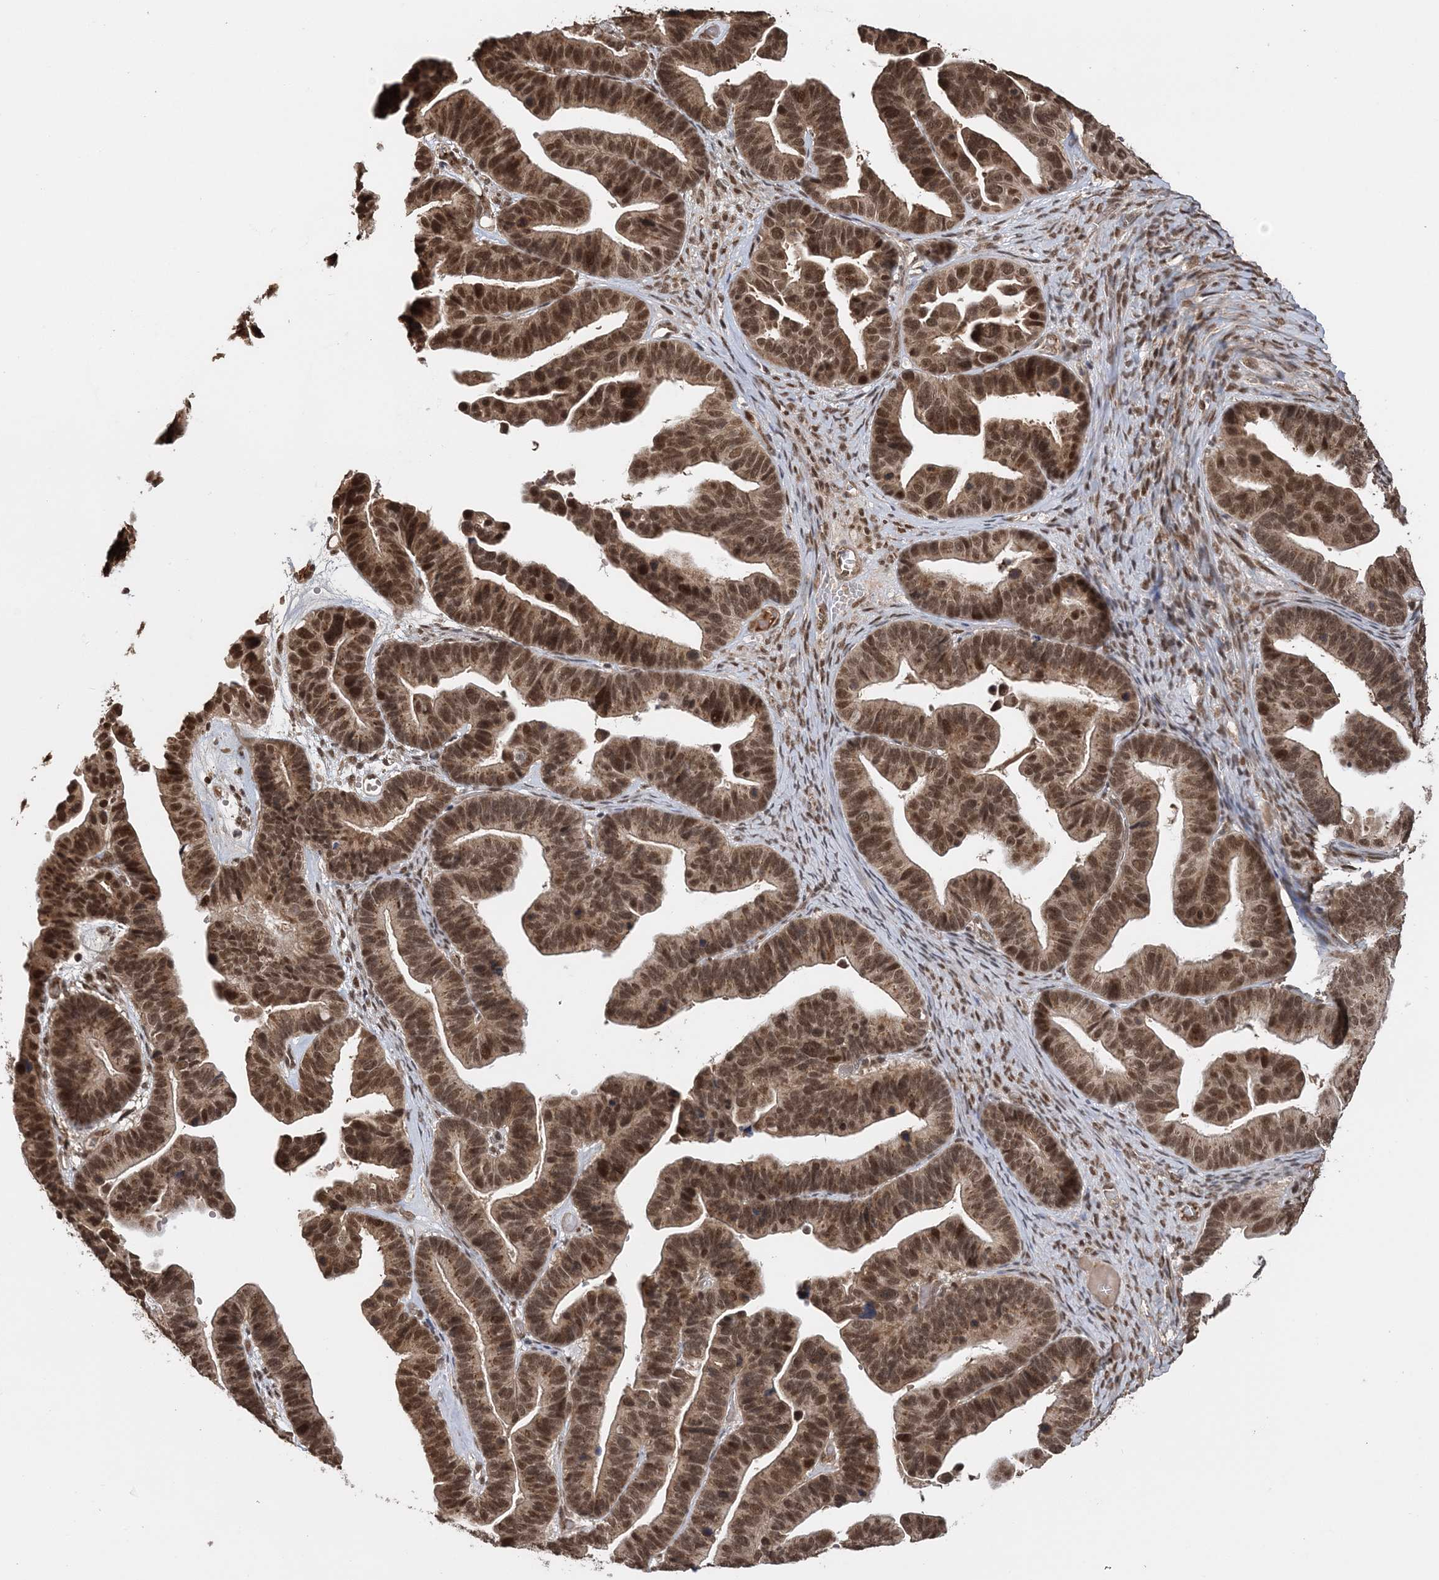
{"staining": {"intensity": "moderate", "quantity": ">75%", "location": "nuclear"}, "tissue": "ovarian cancer", "cell_type": "Tumor cells", "image_type": "cancer", "snomed": [{"axis": "morphology", "description": "Cystadenocarcinoma, serous, NOS"}, {"axis": "topography", "description": "Ovary"}], "caption": "Moderate nuclear staining for a protein is identified in approximately >75% of tumor cells of ovarian cancer using immunohistochemistry.", "gene": "TSHZ2", "patient": {"sex": "female", "age": 56}}